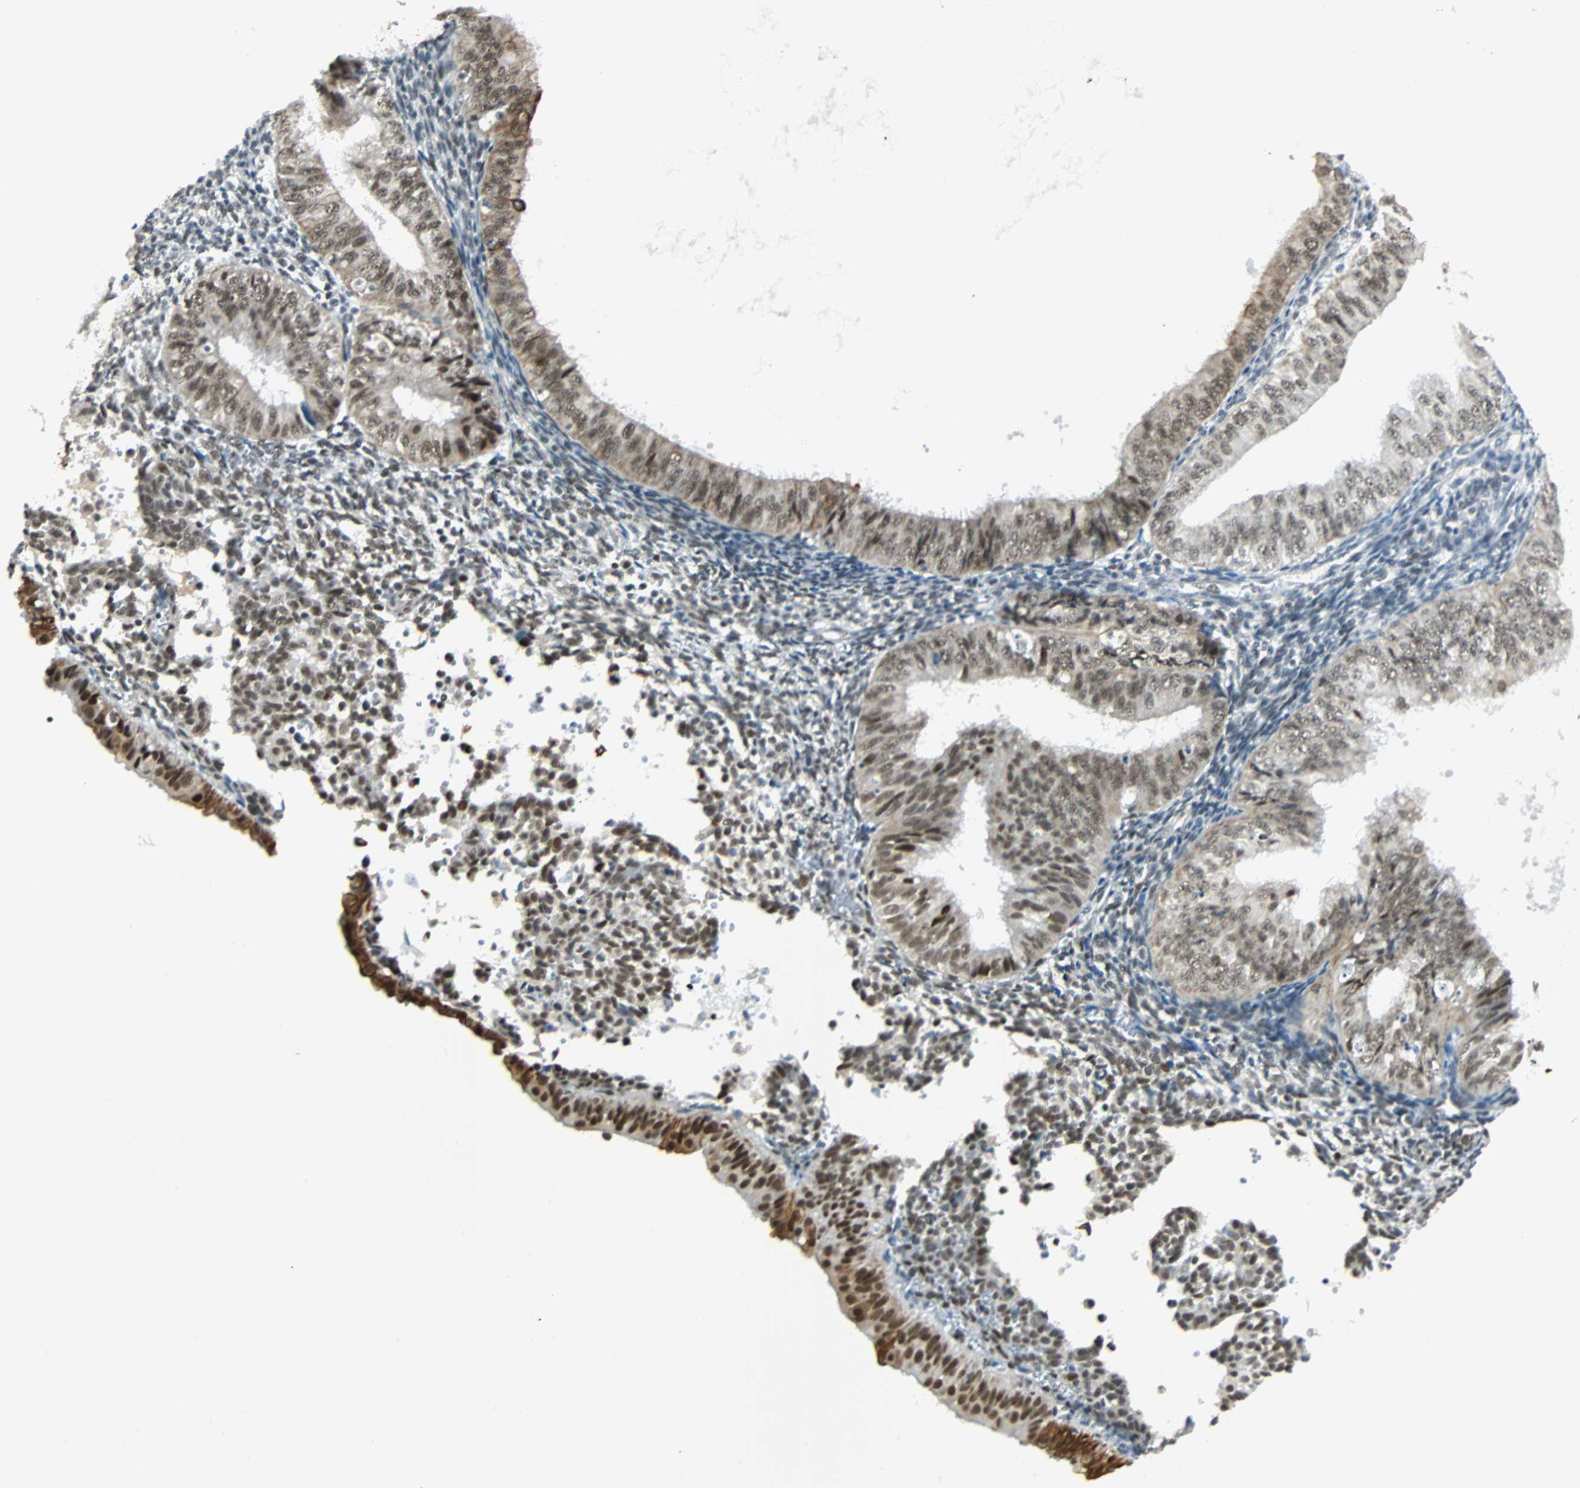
{"staining": {"intensity": "moderate", "quantity": ">75%", "location": "nuclear"}, "tissue": "endometrial cancer", "cell_type": "Tumor cells", "image_type": "cancer", "snomed": [{"axis": "morphology", "description": "Normal tissue, NOS"}, {"axis": "morphology", "description": "Adenocarcinoma, NOS"}, {"axis": "topography", "description": "Endometrium"}], "caption": "Immunohistochemical staining of adenocarcinoma (endometrial) reveals medium levels of moderate nuclear protein positivity in approximately >75% of tumor cells. Immunohistochemistry stains the protein of interest in brown and the nuclei are stained blue.", "gene": "NELFE", "patient": {"sex": "female", "age": 53}}